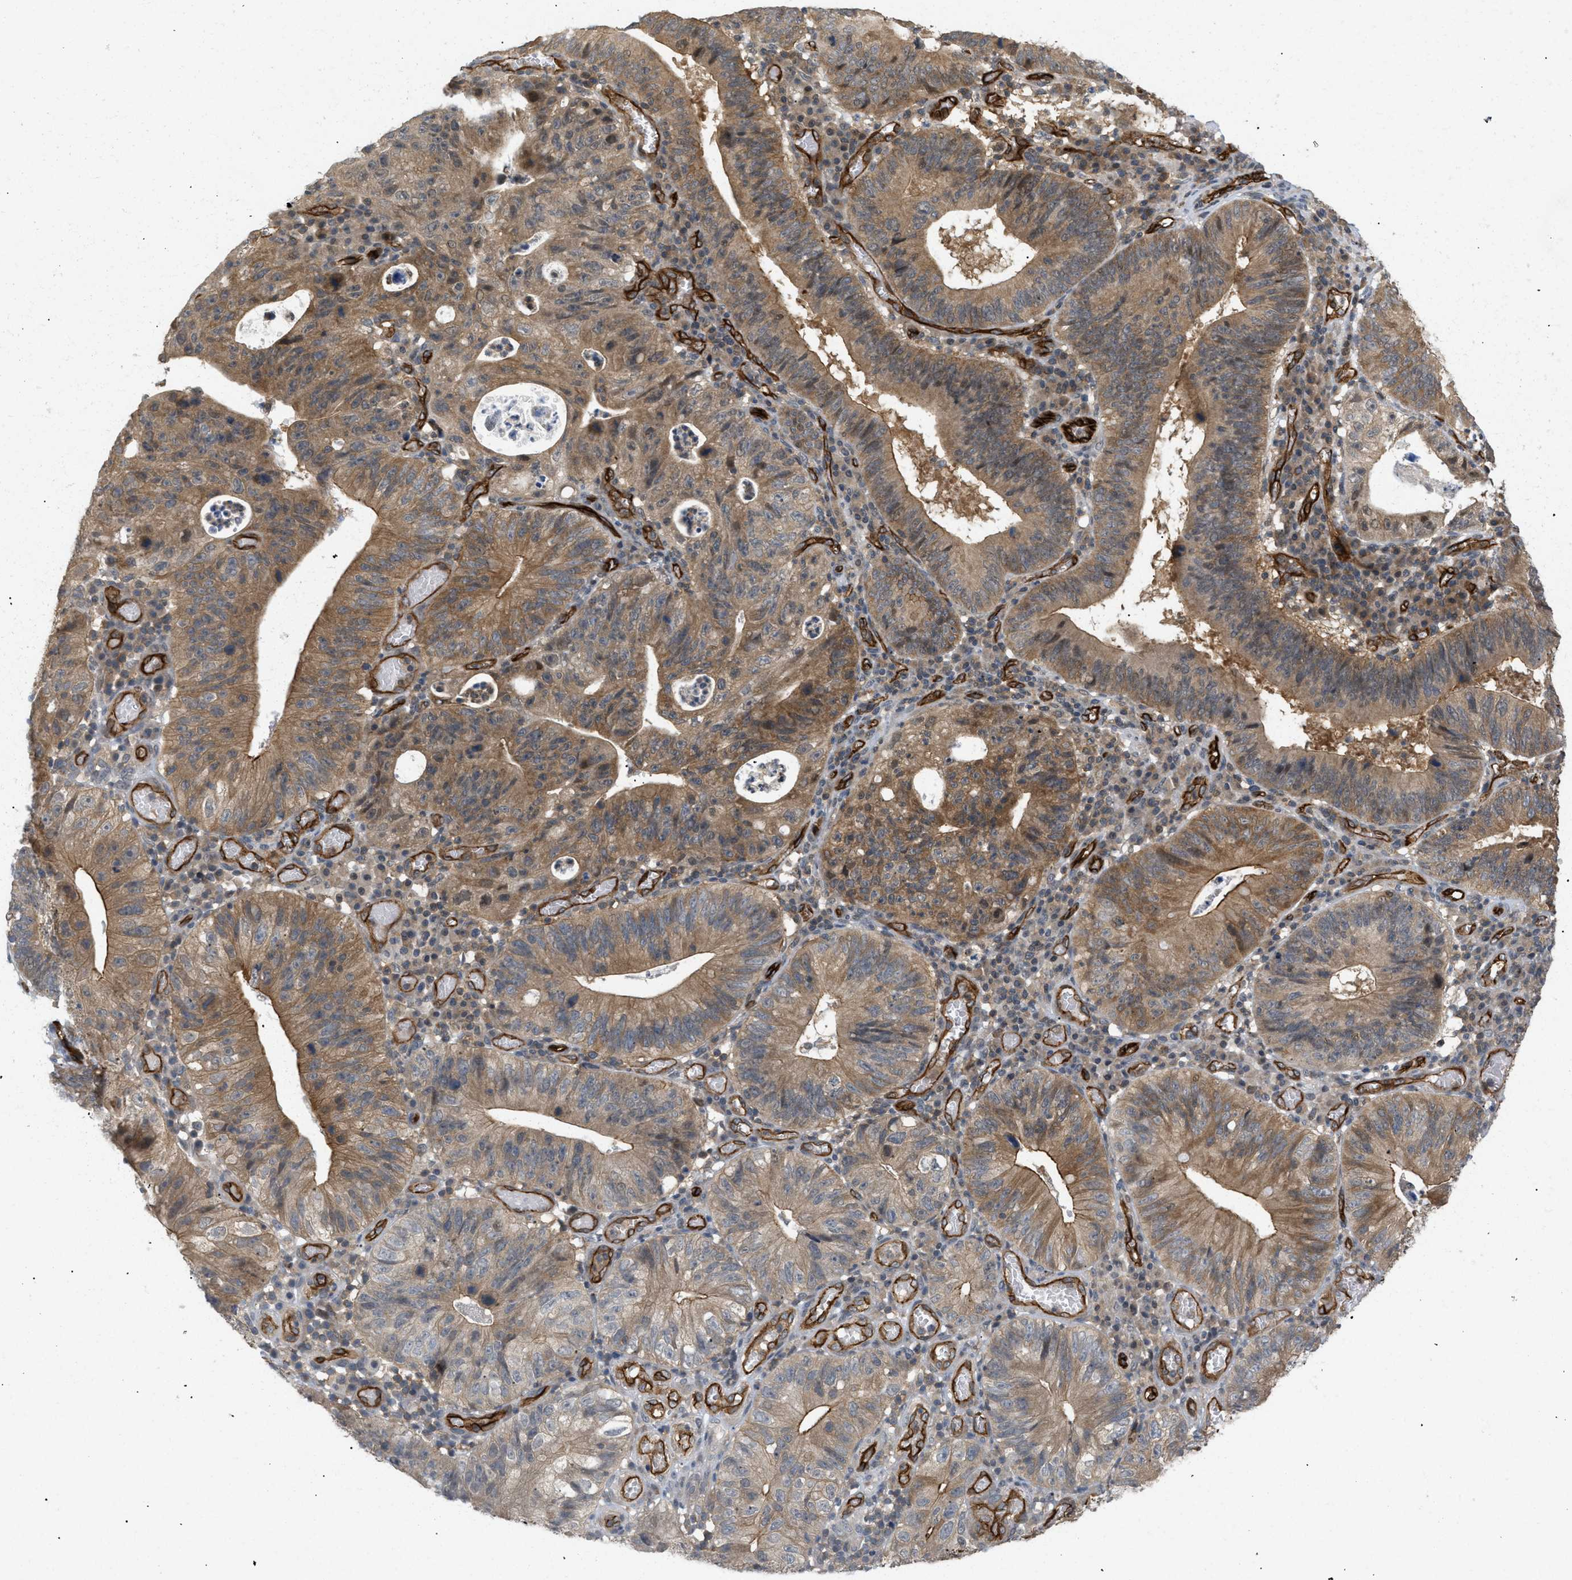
{"staining": {"intensity": "moderate", "quantity": ">75%", "location": "cytoplasmic/membranous"}, "tissue": "stomach cancer", "cell_type": "Tumor cells", "image_type": "cancer", "snomed": [{"axis": "morphology", "description": "Adenocarcinoma, NOS"}, {"axis": "topography", "description": "Stomach"}], "caption": "IHC histopathology image of human stomach cancer stained for a protein (brown), which demonstrates medium levels of moderate cytoplasmic/membranous expression in approximately >75% of tumor cells.", "gene": "PALMD", "patient": {"sex": "male", "age": 59}}